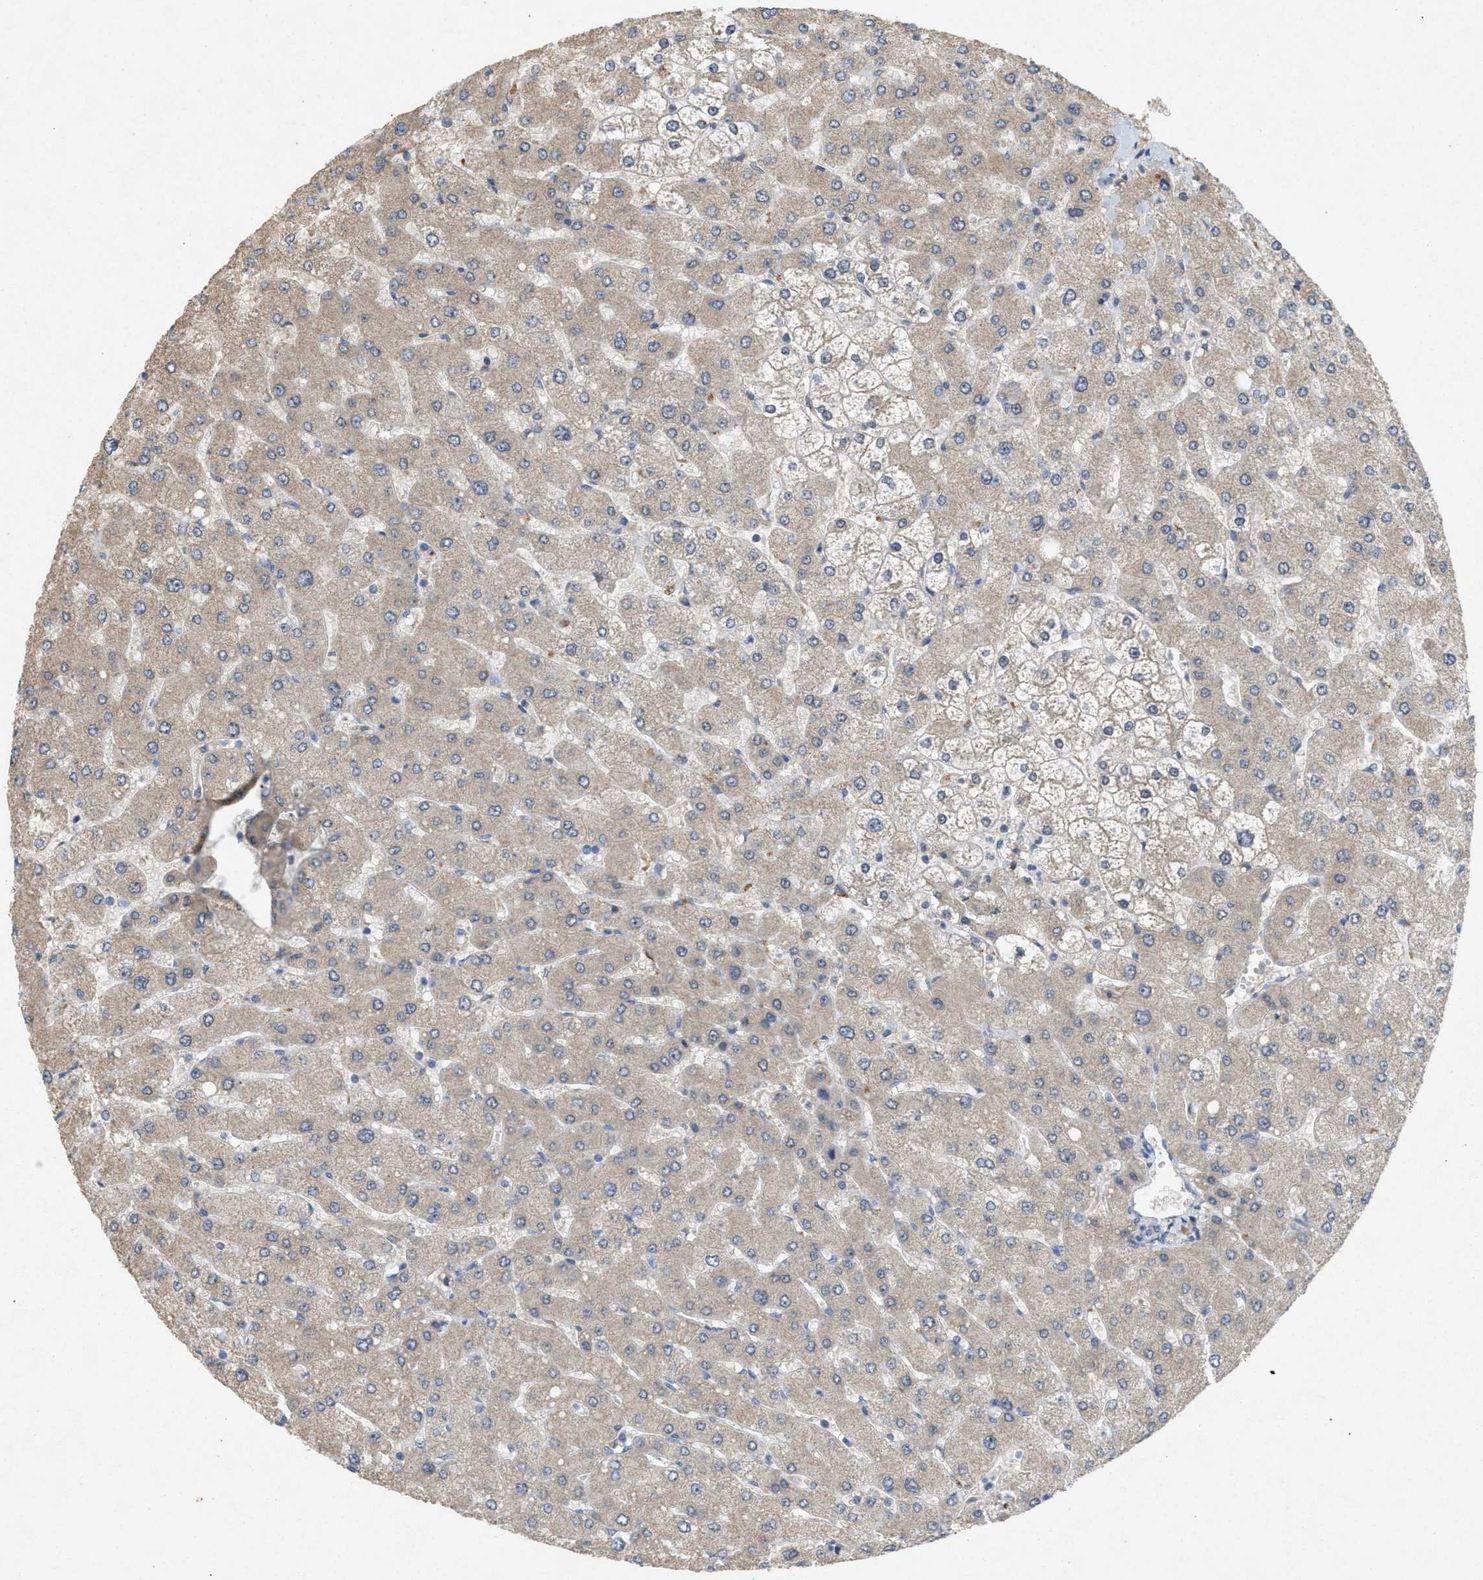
{"staining": {"intensity": "negative", "quantity": "none", "location": "none"}, "tissue": "liver", "cell_type": "Cholangiocytes", "image_type": "normal", "snomed": [{"axis": "morphology", "description": "Normal tissue, NOS"}, {"axis": "topography", "description": "Liver"}], "caption": "Human liver stained for a protein using immunohistochemistry (IHC) displays no expression in cholangiocytes.", "gene": "DCAF7", "patient": {"sex": "male", "age": 55}}